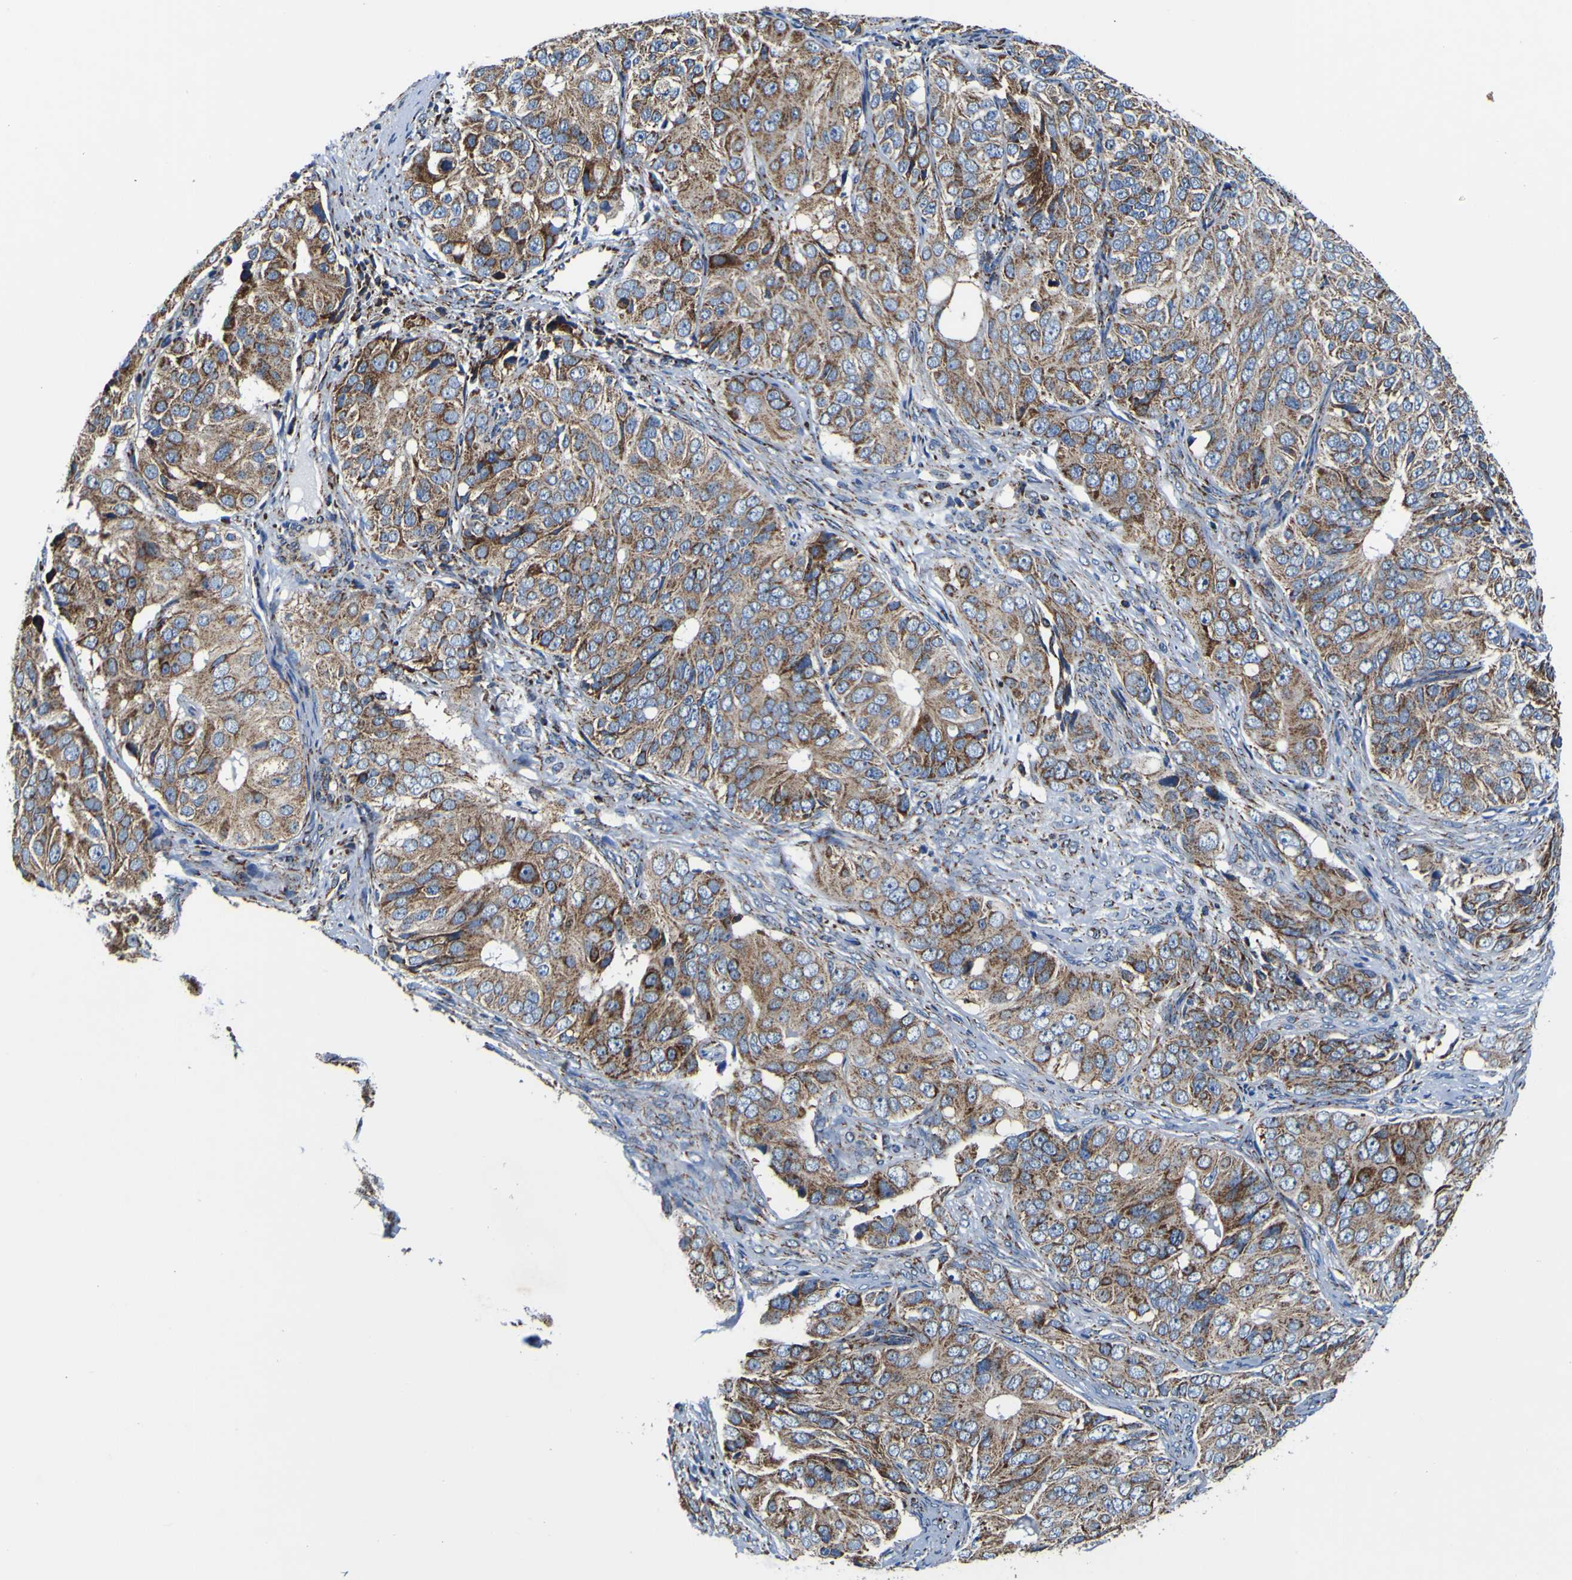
{"staining": {"intensity": "moderate", "quantity": ">75%", "location": "cytoplasmic/membranous"}, "tissue": "ovarian cancer", "cell_type": "Tumor cells", "image_type": "cancer", "snomed": [{"axis": "morphology", "description": "Carcinoma, endometroid"}, {"axis": "topography", "description": "Ovary"}], "caption": "This histopathology image reveals ovarian endometroid carcinoma stained with IHC to label a protein in brown. The cytoplasmic/membranous of tumor cells show moderate positivity for the protein. Nuclei are counter-stained blue.", "gene": "PTRH2", "patient": {"sex": "female", "age": 51}}